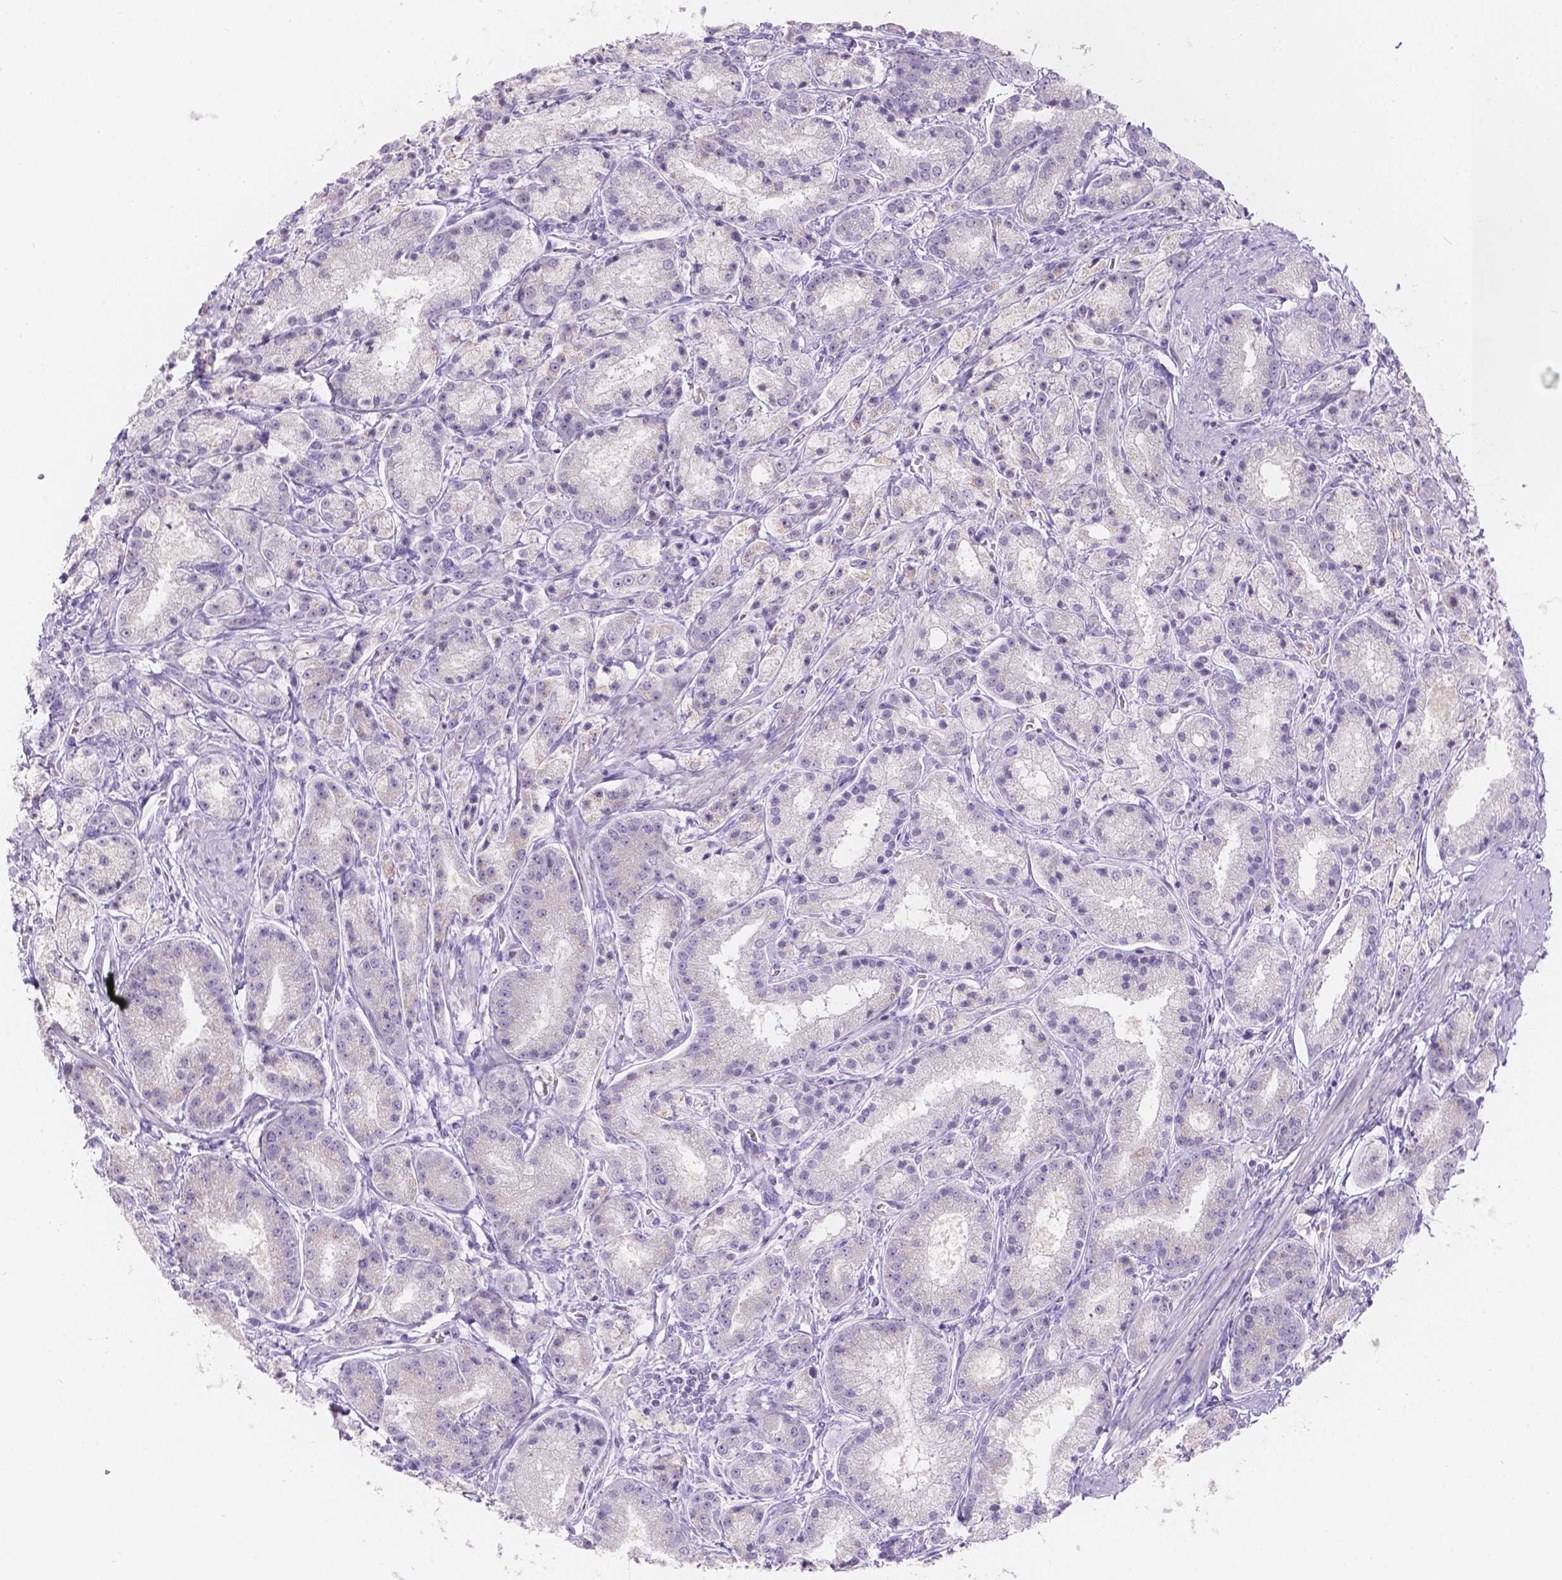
{"staining": {"intensity": "negative", "quantity": "none", "location": "none"}, "tissue": "prostate cancer", "cell_type": "Tumor cells", "image_type": "cancer", "snomed": [{"axis": "morphology", "description": "Adenocarcinoma, High grade"}, {"axis": "topography", "description": "Prostate"}], "caption": "Immunohistochemistry (IHC) of human high-grade adenocarcinoma (prostate) displays no staining in tumor cells. (Immunohistochemistry, brightfield microscopy, high magnification).", "gene": "HTN3", "patient": {"sex": "male", "age": 67}}